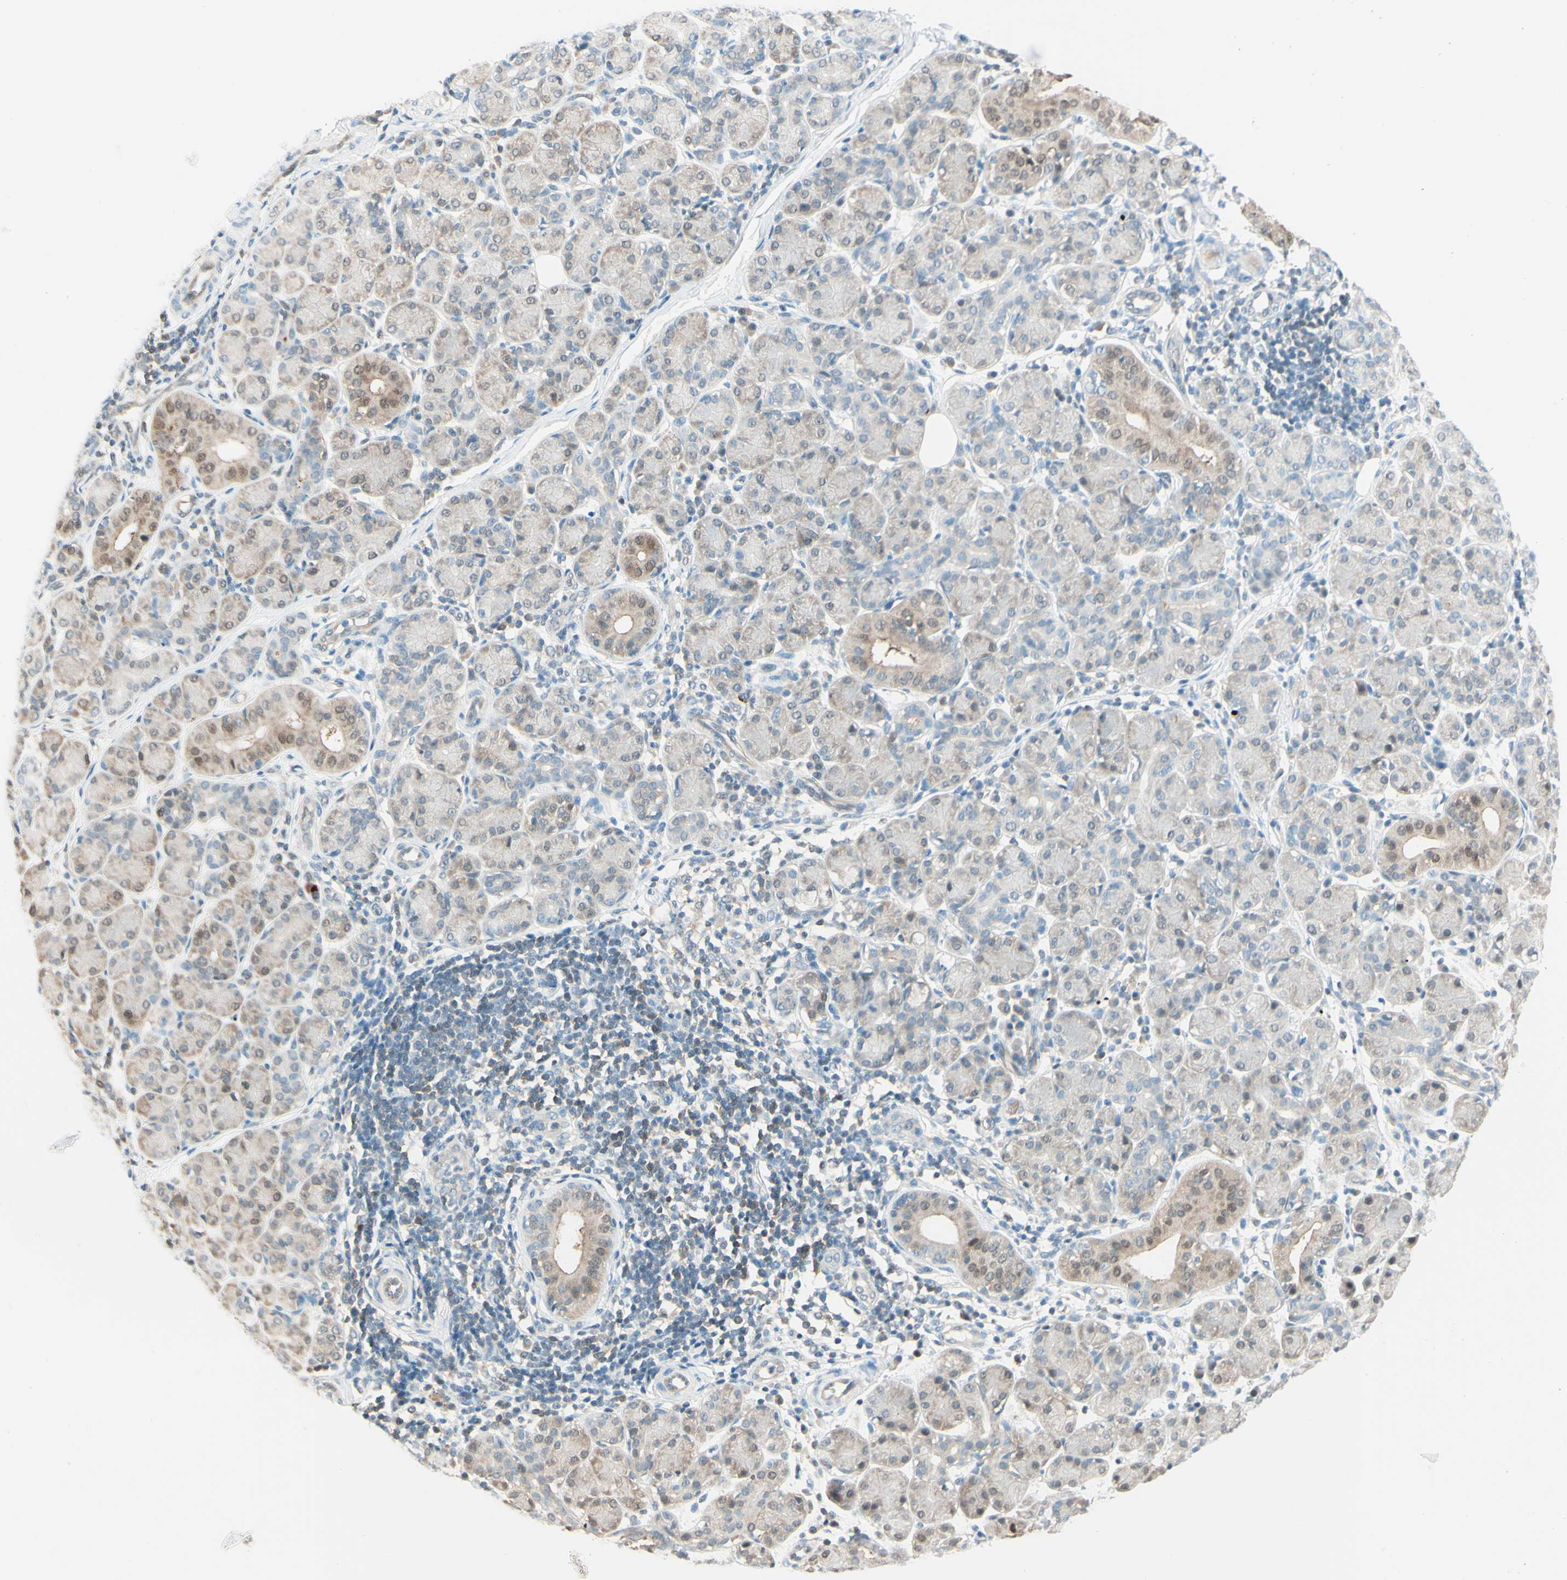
{"staining": {"intensity": "weak", "quantity": "<25%", "location": "cytoplasmic/membranous,nuclear"}, "tissue": "salivary gland", "cell_type": "Glandular cells", "image_type": "normal", "snomed": [{"axis": "morphology", "description": "Normal tissue, NOS"}, {"axis": "morphology", "description": "Inflammation, NOS"}, {"axis": "topography", "description": "Lymph node"}, {"axis": "topography", "description": "Salivary gland"}], "caption": "Immunohistochemistry photomicrograph of benign human salivary gland stained for a protein (brown), which reveals no expression in glandular cells.", "gene": "UPK3B", "patient": {"sex": "male", "age": 3}}